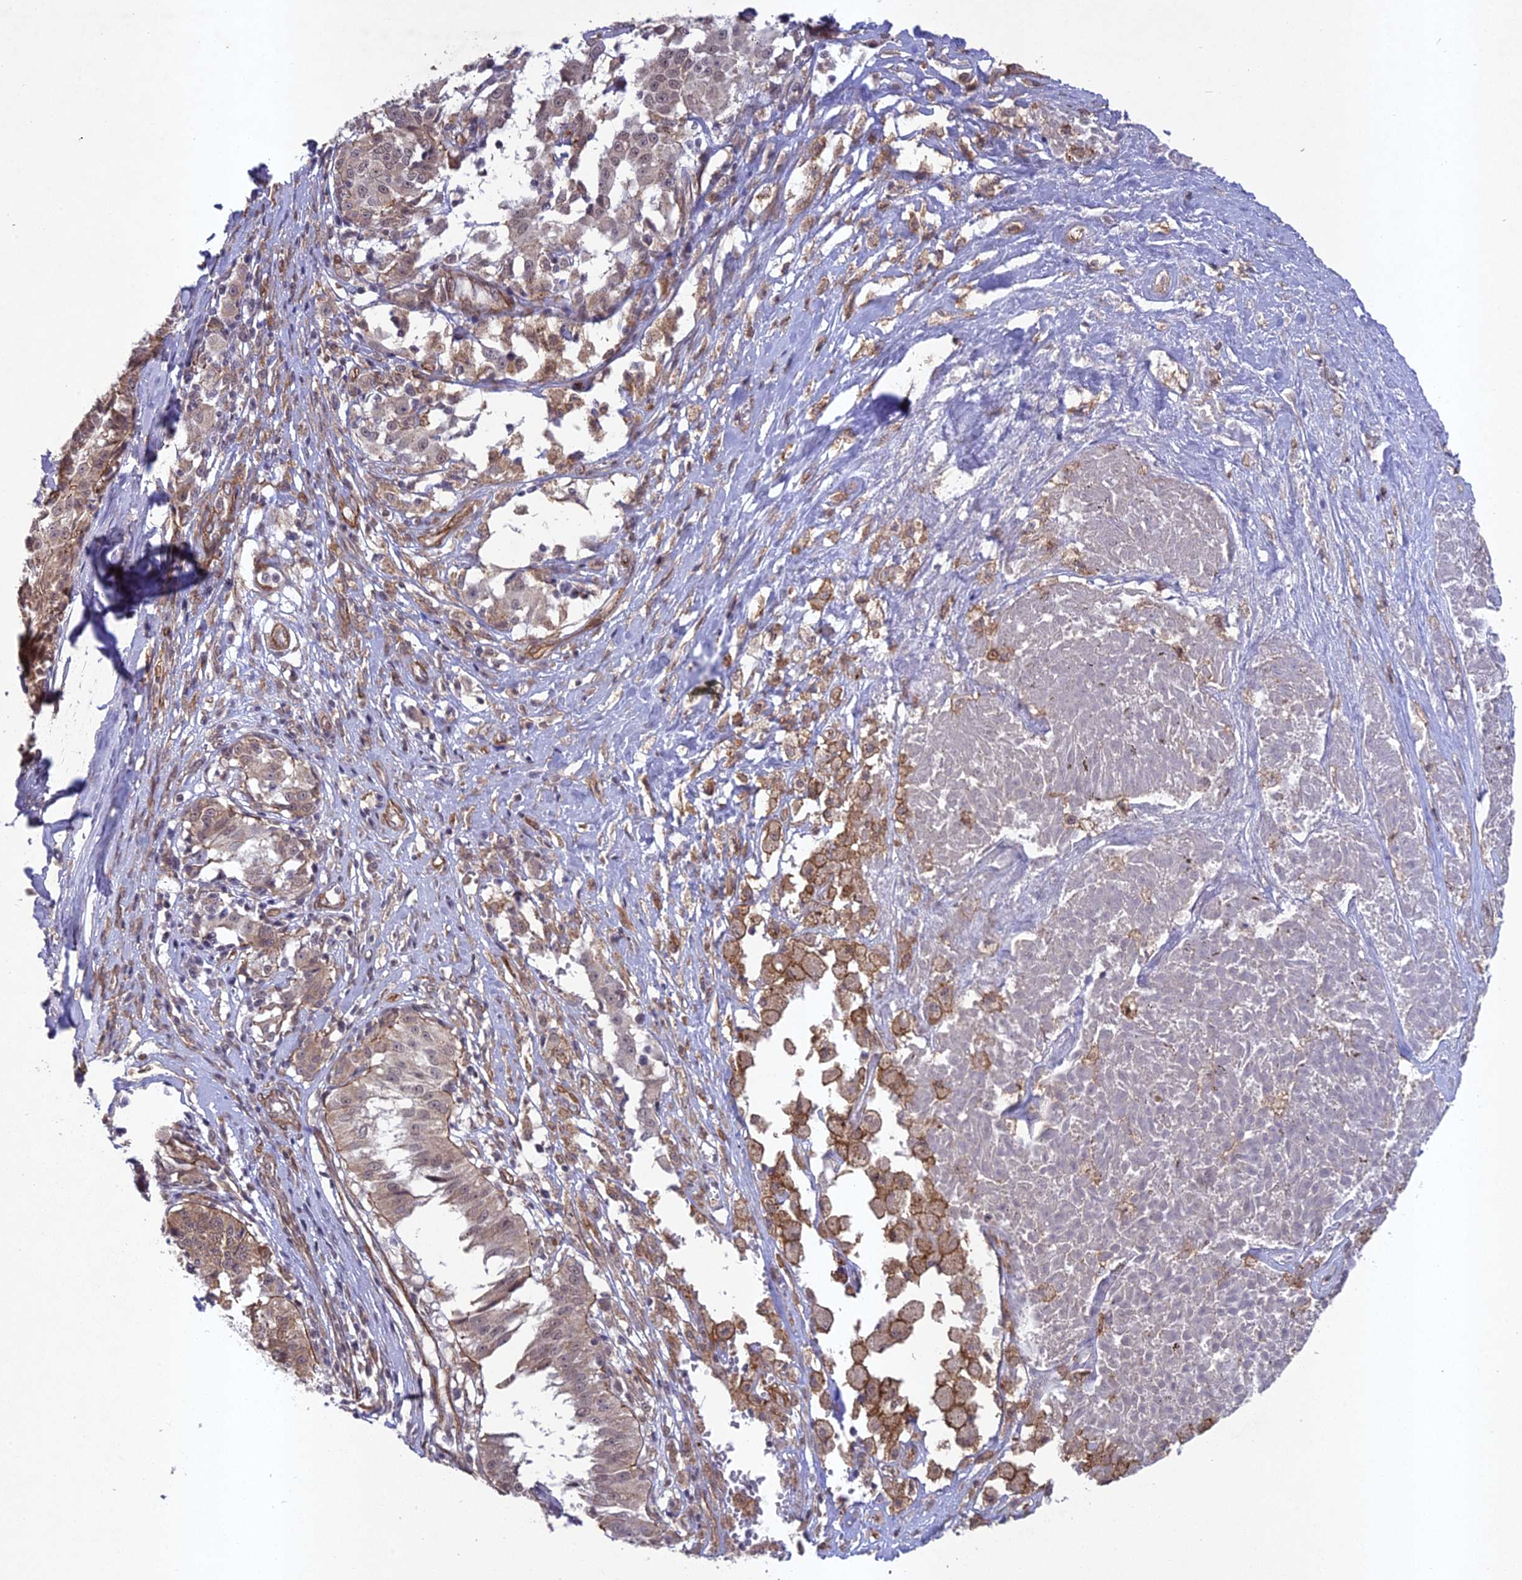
{"staining": {"intensity": "negative", "quantity": "none", "location": "none"}, "tissue": "melanoma", "cell_type": "Tumor cells", "image_type": "cancer", "snomed": [{"axis": "morphology", "description": "Malignant melanoma, NOS"}, {"axis": "topography", "description": "Skin"}], "caption": "Tumor cells show no significant protein positivity in melanoma. The staining is performed using DAB brown chromogen with nuclei counter-stained in using hematoxylin.", "gene": "TNS1", "patient": {"sex": "female", "age": 72}}